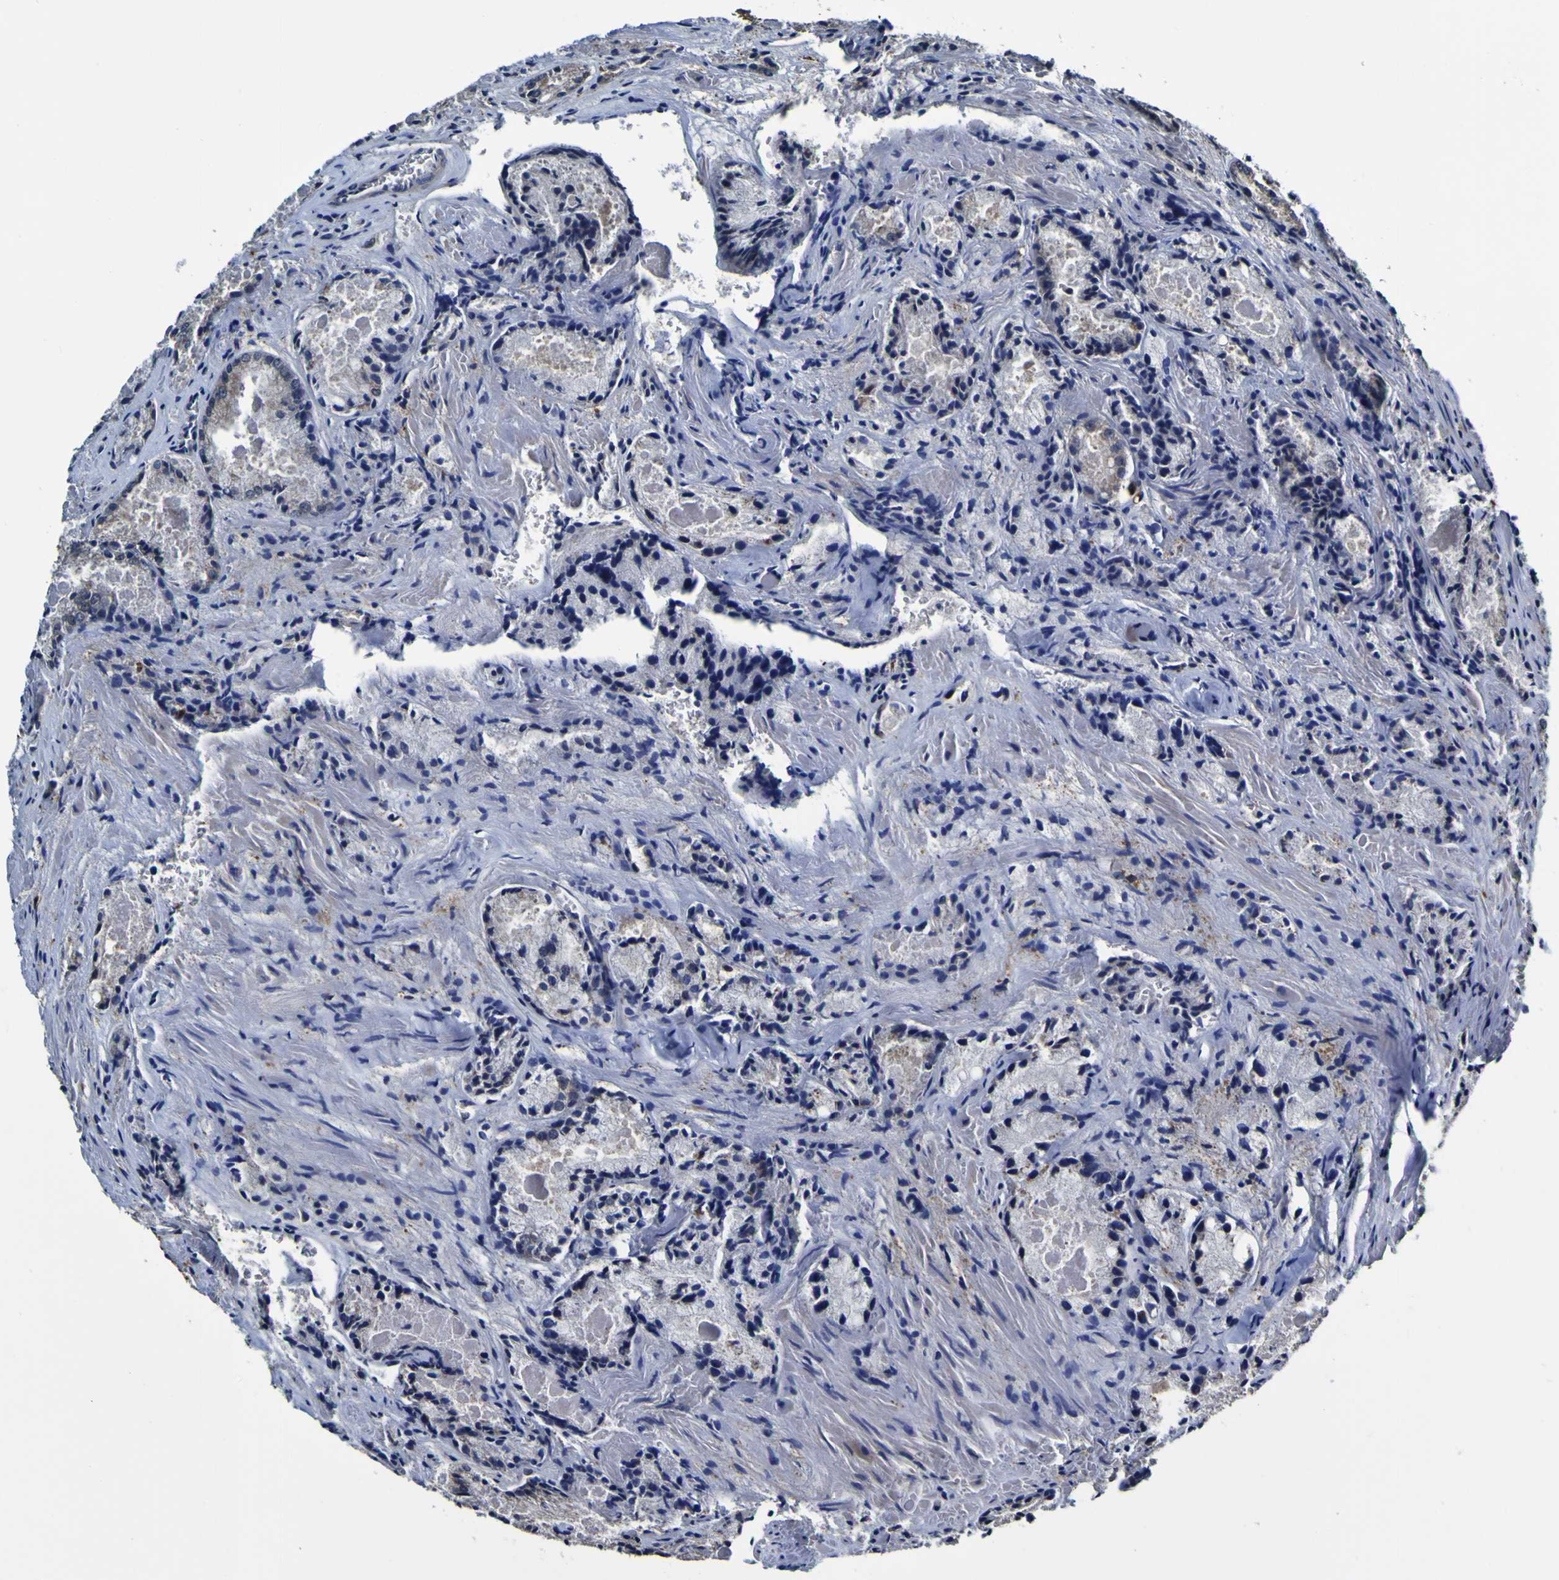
{"staining": {"intensity": "negative", "quantity": "none", "location": "none"}, "tissue": "prostate cancer", "cell_type": "Tumor cells", "image_type": "cancer", "snomed": [{"axis": "morphology", "description": "Adenocarcinoma, Low grade"}, {"axis": "topography", "description": "Prostate"}], "caption": "Tumor cells are negative for protein expression in human prostate cancer (low-grade adenocarcinoma).", "gene": "GPX1", "patient": {"sex": "male", "age": 64}}